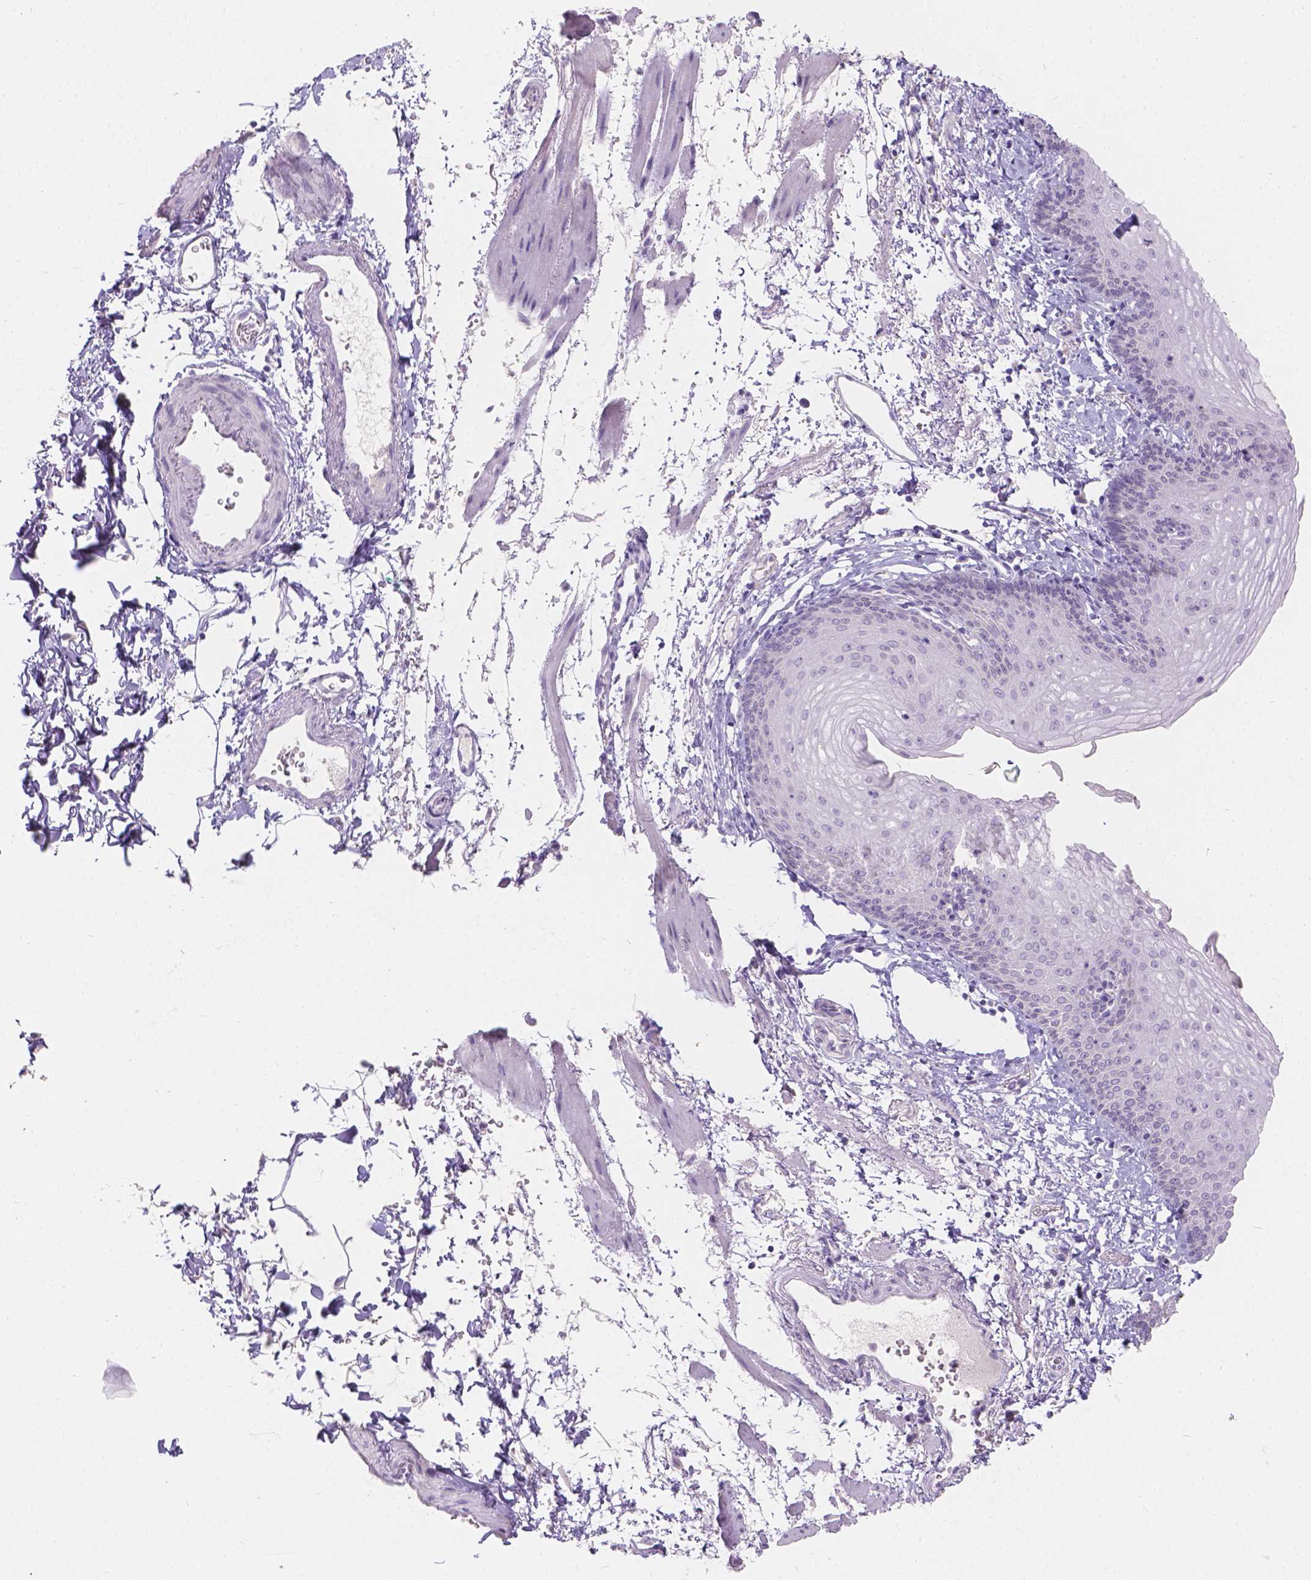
{"staining": {"intensity": "negative", "quantity": "none", "location": "none"}, "tissue": "esophagus", "cell_type": "Squamous epithelial cells", "image_type": "normal", "snomed": [{"axis": "morphology", "description": "Normal tissue, NOS"}, {"axis": "topography", "description": "Esophagus"}], "caption": "Squamous epithelial cells show no significant protein expression in normal esophagus. (IHC, brightfield microscopy, high magnification).", "gene": "HTN3", "patient": {"sex": "female", "age": 64}}